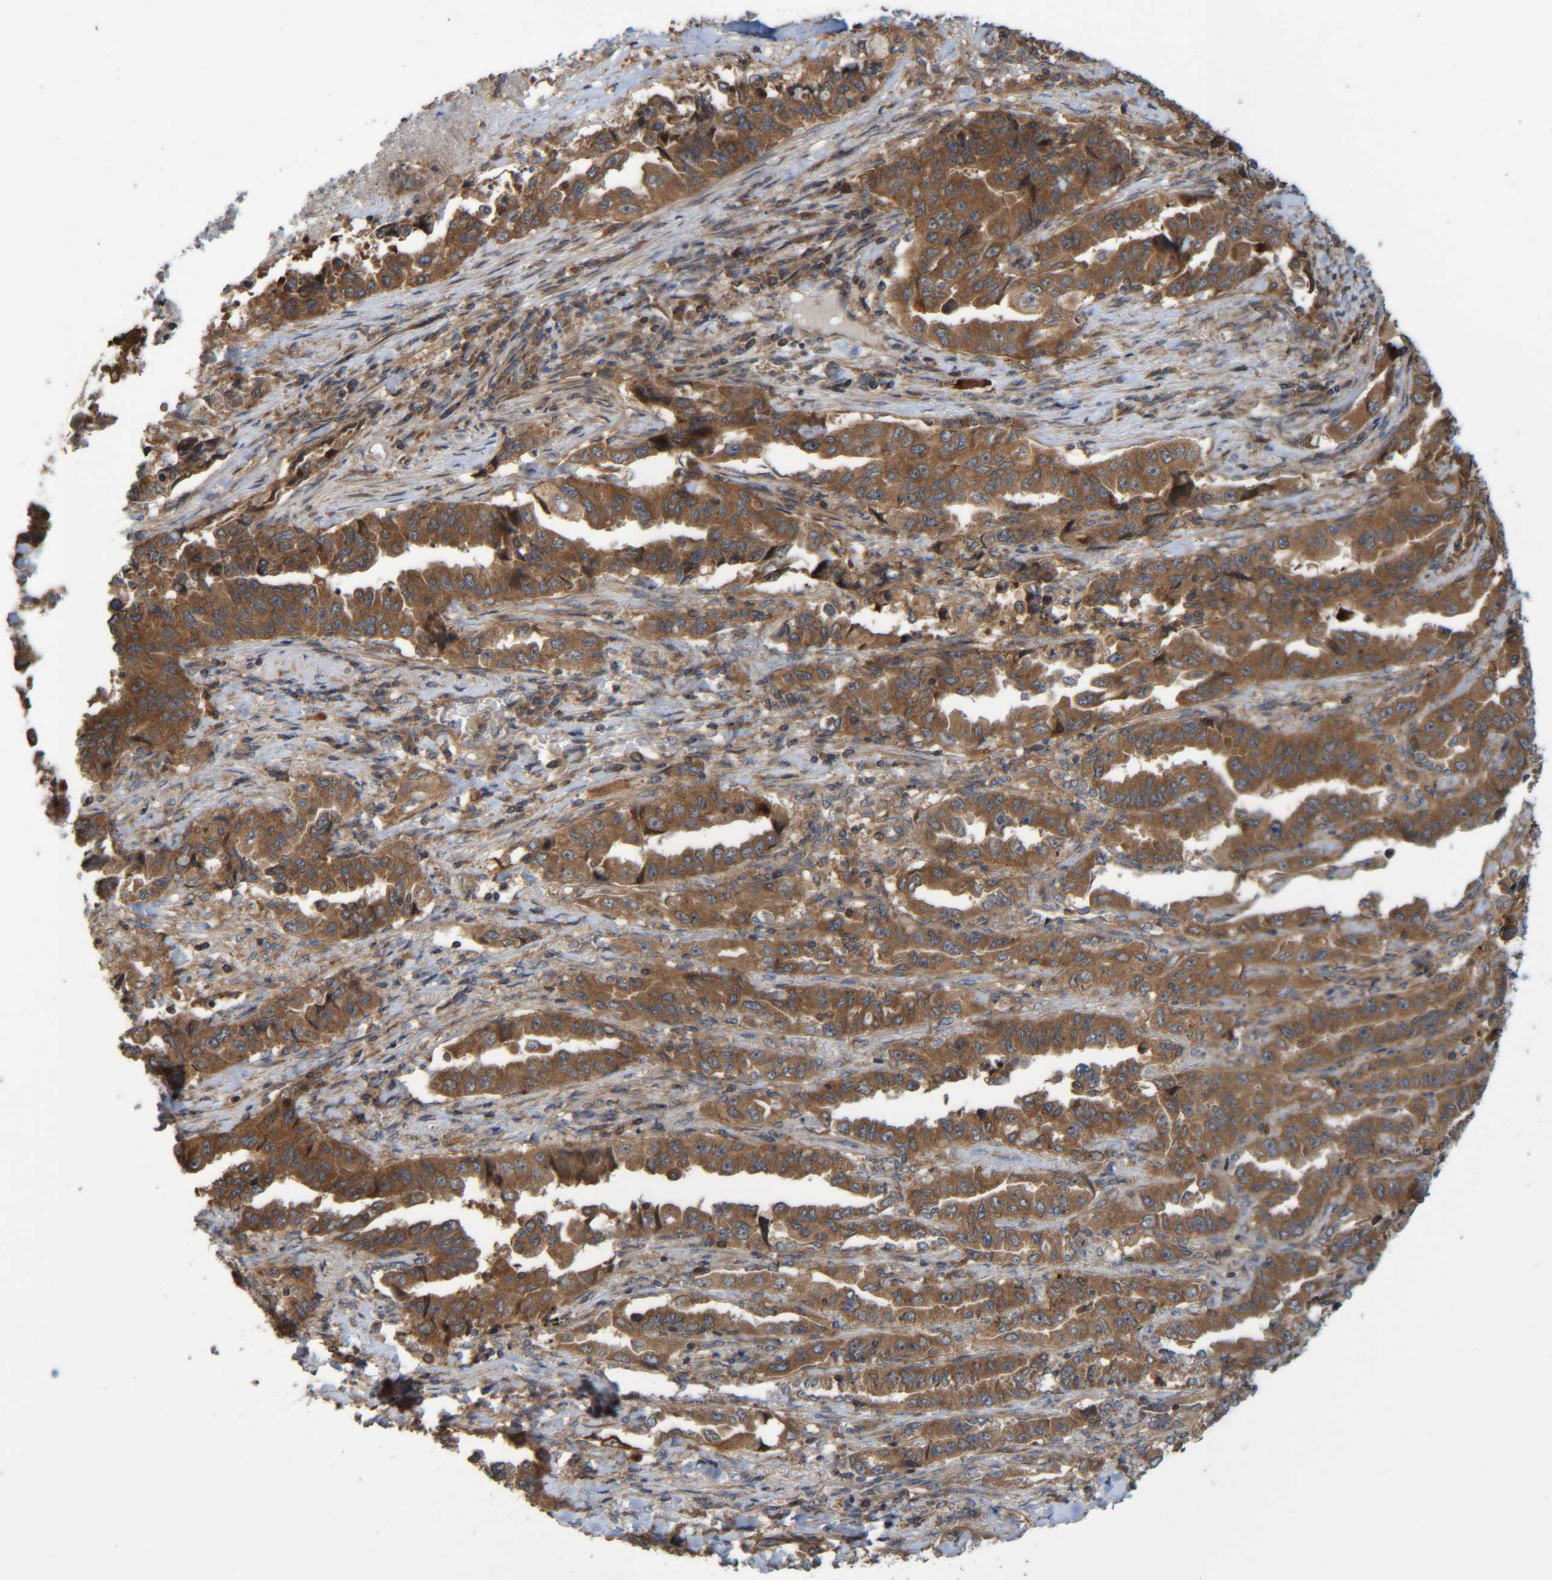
{"staining": {"intensity": "strong", "quantity": ">75%", "location": "cytoplasmic/membranous"}, "tissue": "lung cancer", "cell_type": "Tumor cells", "image_type": "cancer", "snomed": [{"axis": "morphology", "description": "Adenocarcinoma, NOS"}, {"axis": "topography", "description": "Lung"}], "caption": "Adenocarcinoma (lung) tissue displays strong cytoplasmic/membranous expression in about >75% of tumor cells", "gene": "CCDC57", "patient": {"sex": "female", "age": 51}}